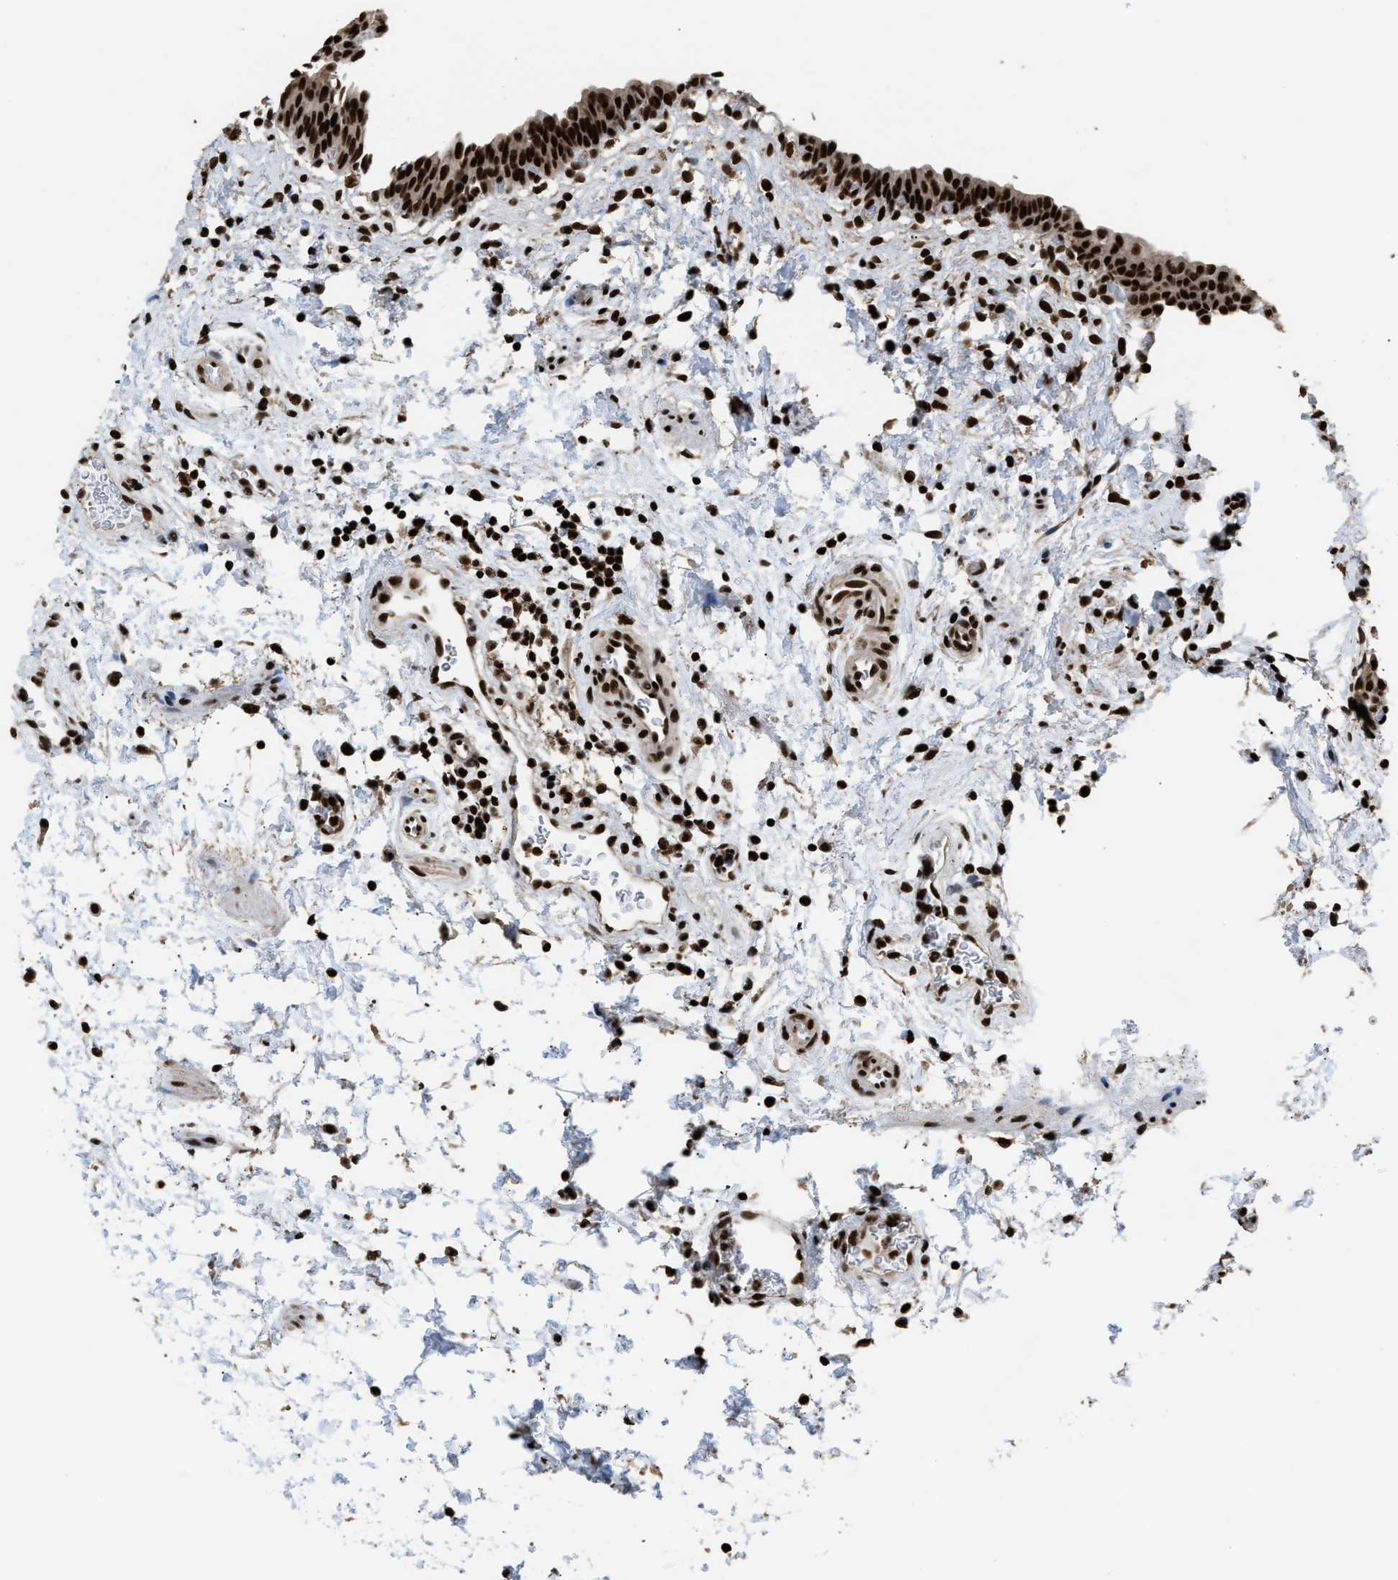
{"staining": {"intensity": "strong", "quantity": ">75%", "location": "nuclear"}, "tissue": "urinary bladder", "cell_type": "Urothelial cells", "image_type": "normal", "snomed": [{"axis": "morphology", "description": "Normal tissue, NOS"}, {"axis": "topography", "description": "Urinary bladder"}], "caption": "Protein staining exhibits strong nuclear staining in about >75% of urothelial cells in unremarkable urinary bladder. The protein is shown in brown color, while the nuclei are stained blue.", "gene": "RAD21", "patient": {"sex": "male", "age": 37}}